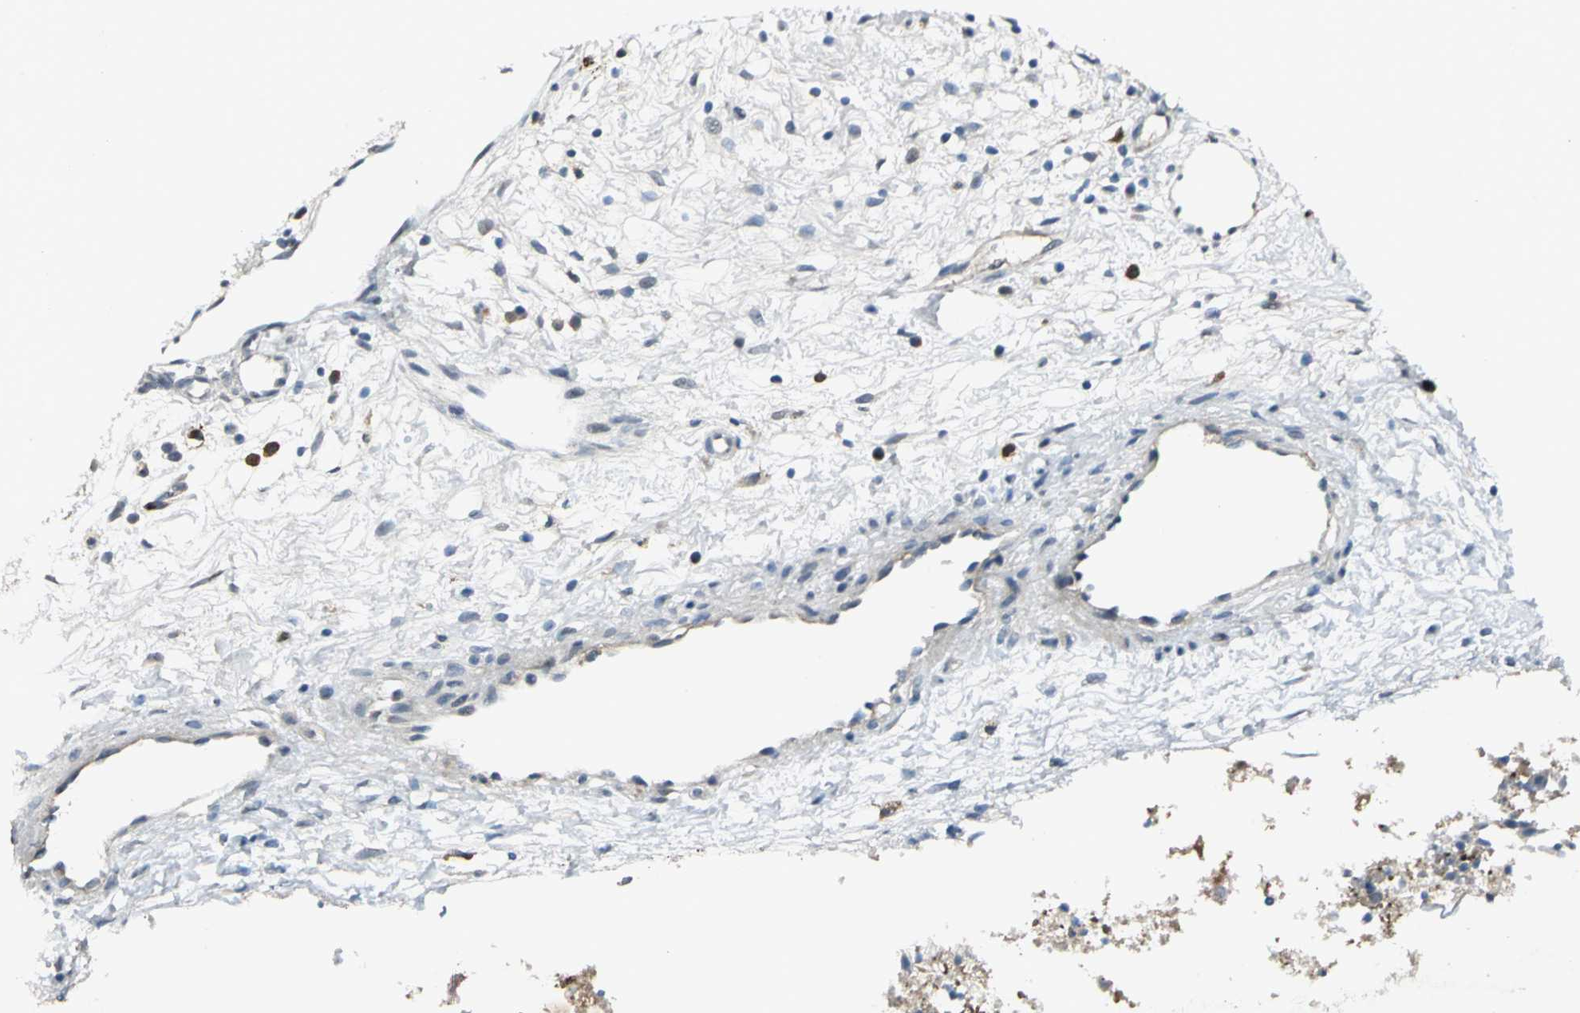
{"staining": {"intensity": "moderate", "quantity": "<25%", "location": "cytoplasmic/membranous"}, "tissue": "nasopharynx", "cell_type": "Respiratory epithelial cells", "image_type": "normal", "snomed": [{"axis": "morphology", "description": "Normal tissue, NOS"}, {"axis": "topography", "description": "Nasopharynx"}], "caption": "There is low levels of moderate cytoplasmic/membranous staining in respiratory epithelial cells of unremarkable nasopharynx, as demonstrated by immunohistochemical staining (brown color).", "gene": "PROC", "patient": {"sex": "male", "age": 21}}